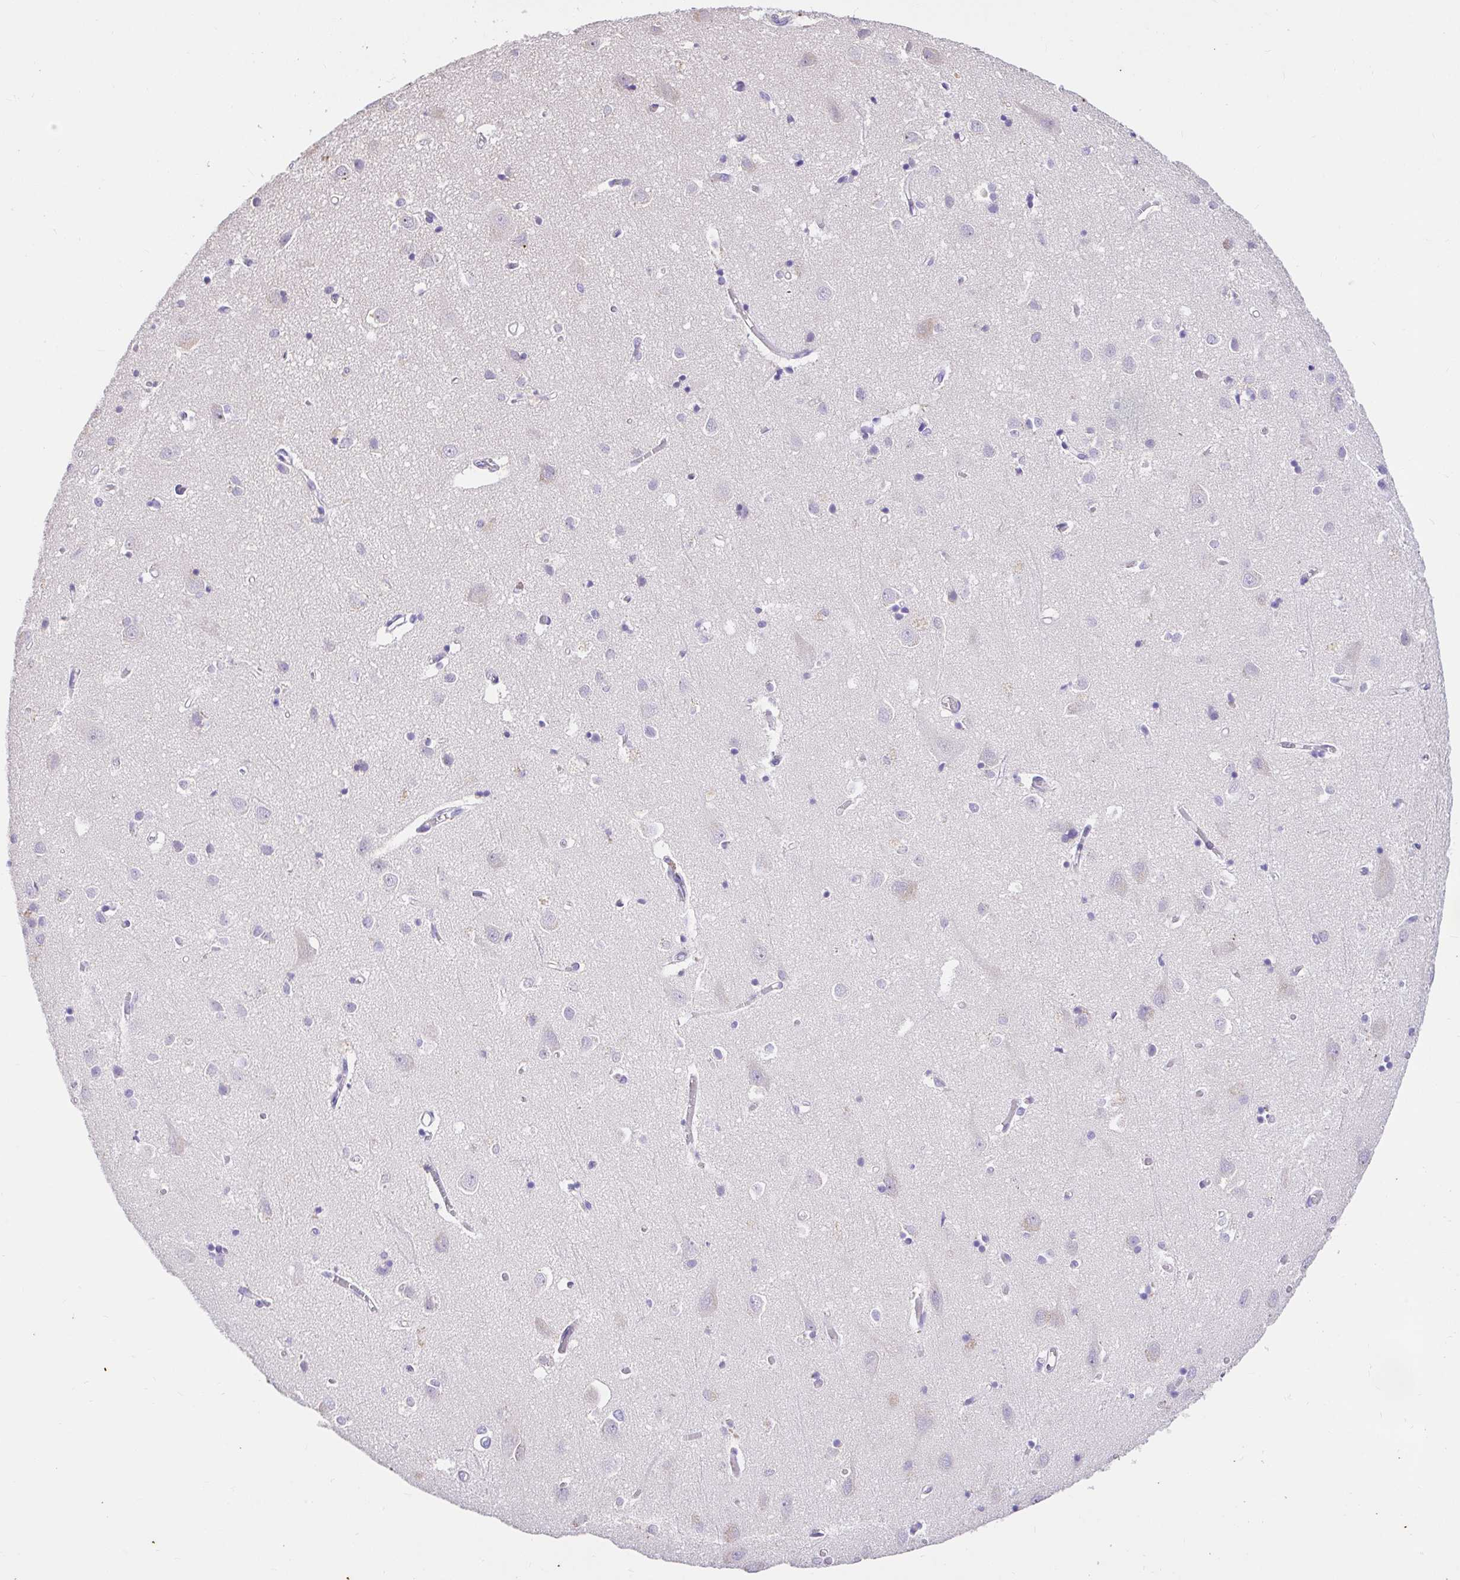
{"staining": {"intensity": "negative", "quantity": "none", "location": "none"}, "tissue": "cerebral cortex", "cell_type": "Endothelial cells", "image_type": "normal", "snomed": [{"axis": "morphology", "description": "Normal tissue, NOS"}, {"axis": "topography", "description": "Cerebral cortex"}], "caption": "Protein analysis of normal cerebral cortex reveals no significant staining in endothelial cells. (Brightfield microscopy of DAB (3,3'-diaminobenzidine) immunohistochemistry (IHC) at high magnification).", "gene": "CDO1", "patient": {"sex": "male", "age": 70}}